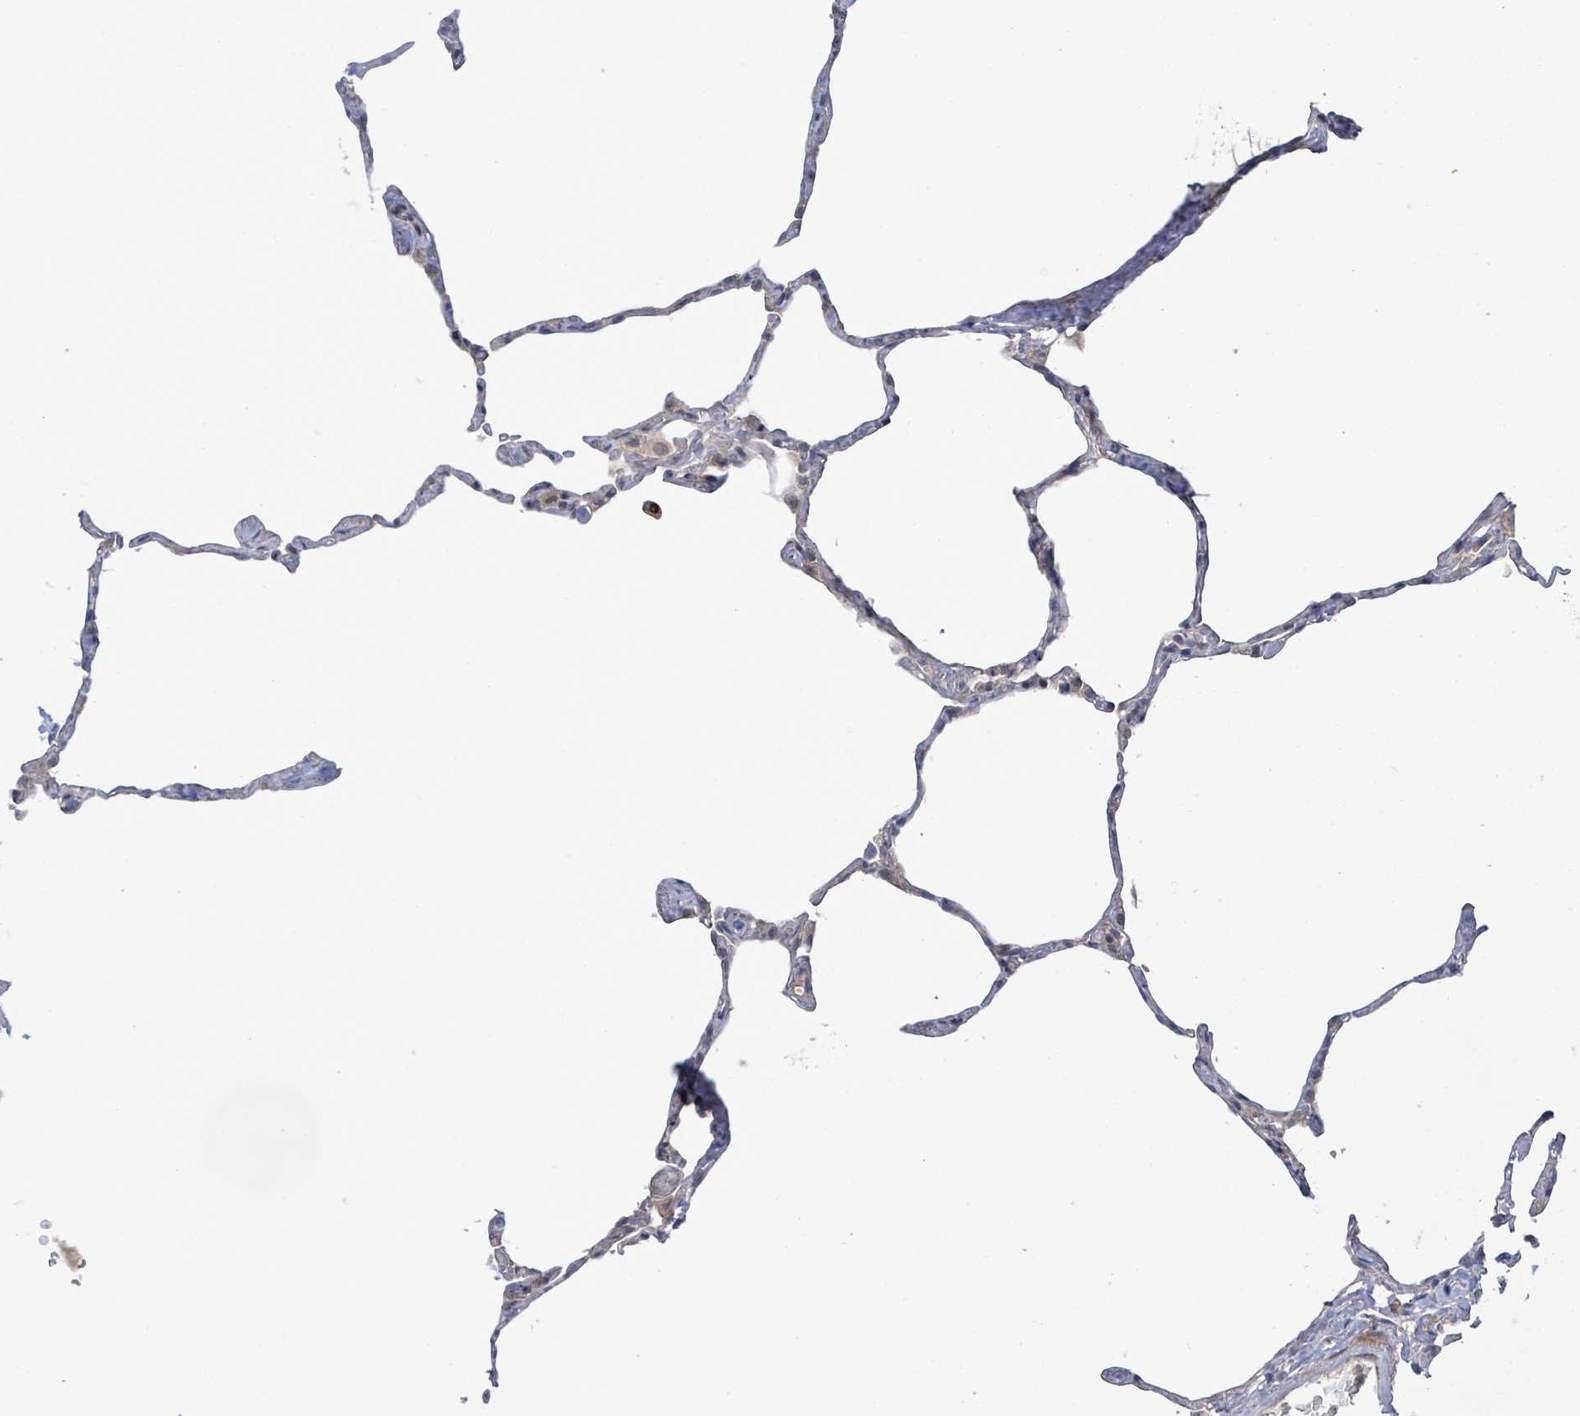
{"staining": {"intensity": "negative", "quantity": "none", "location": "none"}, "tissue": "lung", "cell_type": "Alveolar cells", "image_type": "normal", "snomed": [{"axis": "morphology", "description": "Normal tissue, NOS"}, {"axis": "topography", "description": "Lung"}], "caption": "High power microscopy histopathology image of an immunohistochemistry (IHC) photomicrograph of normal lung, revealing no significant positivity in alveolar cells. (Stains: DAB immunohistochemistry with hematoxylin counter stain, Microscopy: brightfield microscopy at high magnification).", "gene": "SLIT3", "patient": {"sex": "male", "age": 65}}